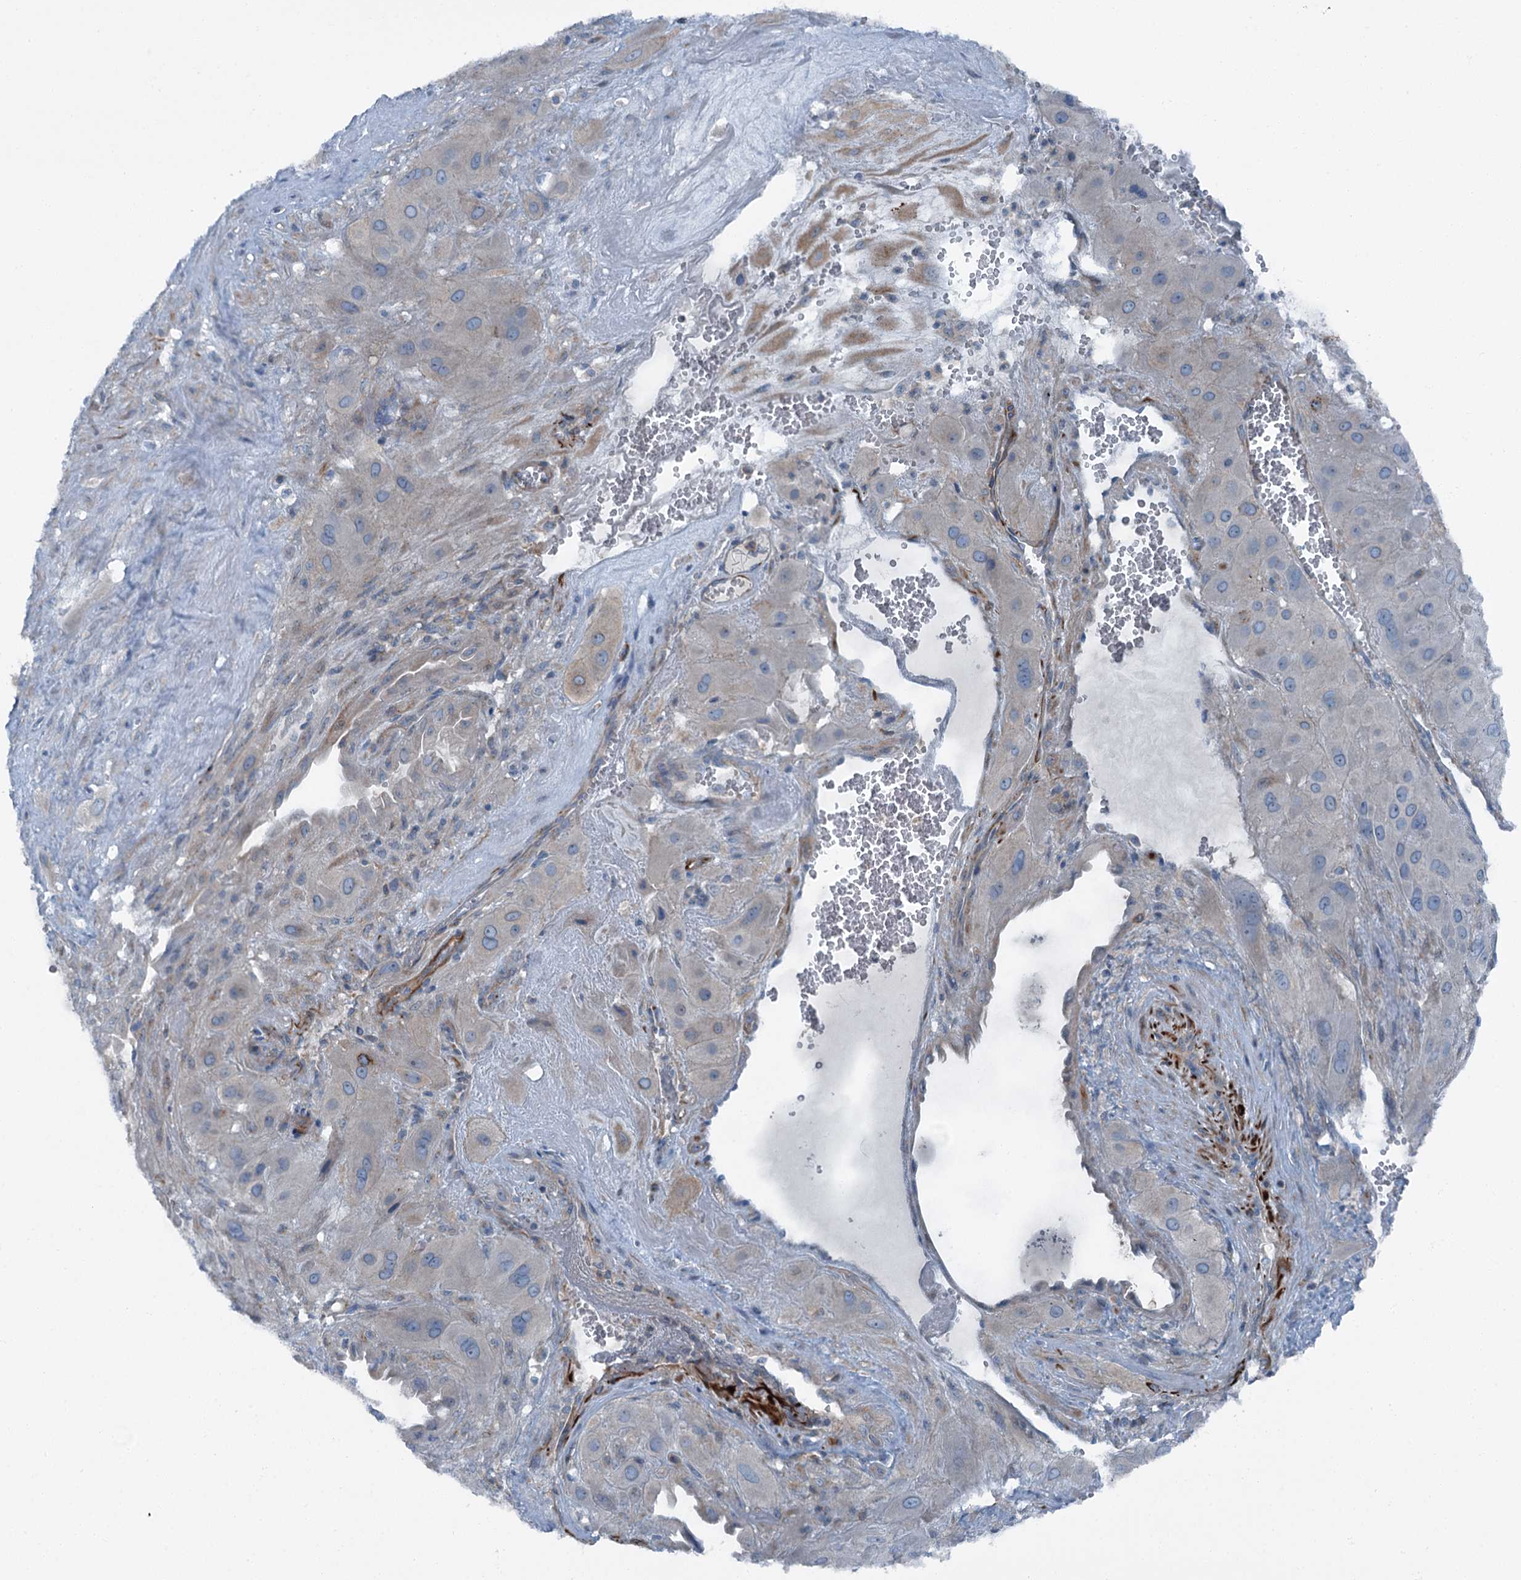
{"staining": {"intensity": "weak", "quantity": "<25%", "location": "cytoplasmic/membranous"}, "tissue": "cervical cancer", "cell_type": "Tumor cells", "image_type": "cancer", "snomed": [{"axis": "morphology", "description": "Squamous cell carcinoma, NOS"}, {"axis": "topography", "description": "Cervix"}], "caption": "The immunohistochemistry (IHC) histopathology image has no significant staining in tumor cells of squamous cell carcinoma (cervical) tissue.", "gene": "AXL", "patient": {"sex": "female", "age": 34}}